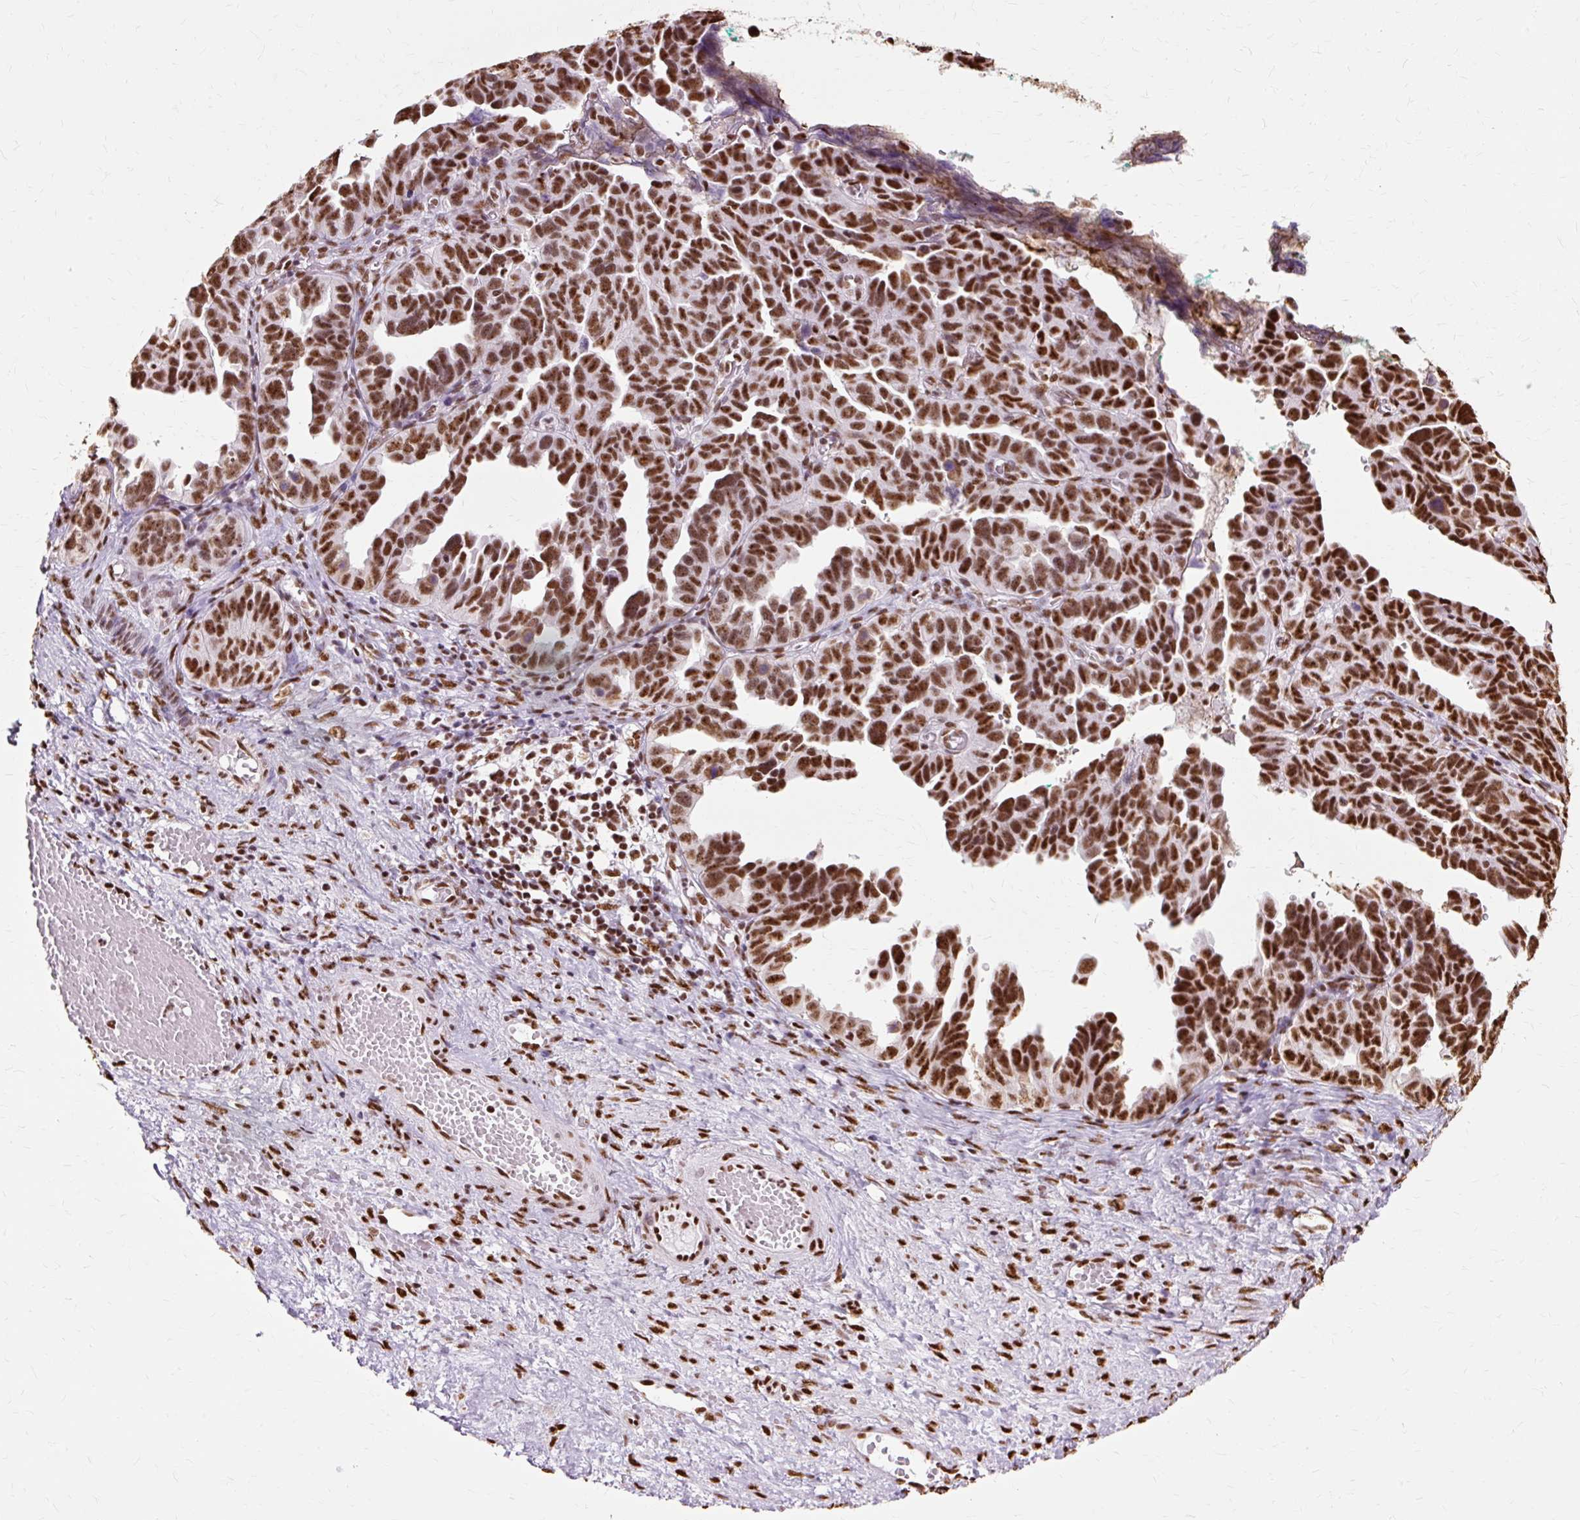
{"staining": {"intensity": "strong", "quantity": ">75%", "location": "nuclear"}, "tissue": "ovarian cancer", "cell_type": "Tumor cells", "image_type": "cancer", "snomed": [{"axis": "morphology", "description": "Cystadenocarcinoma, serous, NOS"}, {"axis": "topography", "description": "Ovary"}], "caption": "Protein staining of serous cystadenocarcinoma (ovarian) tissue exhibits strong nuclear positivity in approximately >75% of tumor cells.", "gene": "XRCC6", "patient": {"sex": "female", "age": 64}}